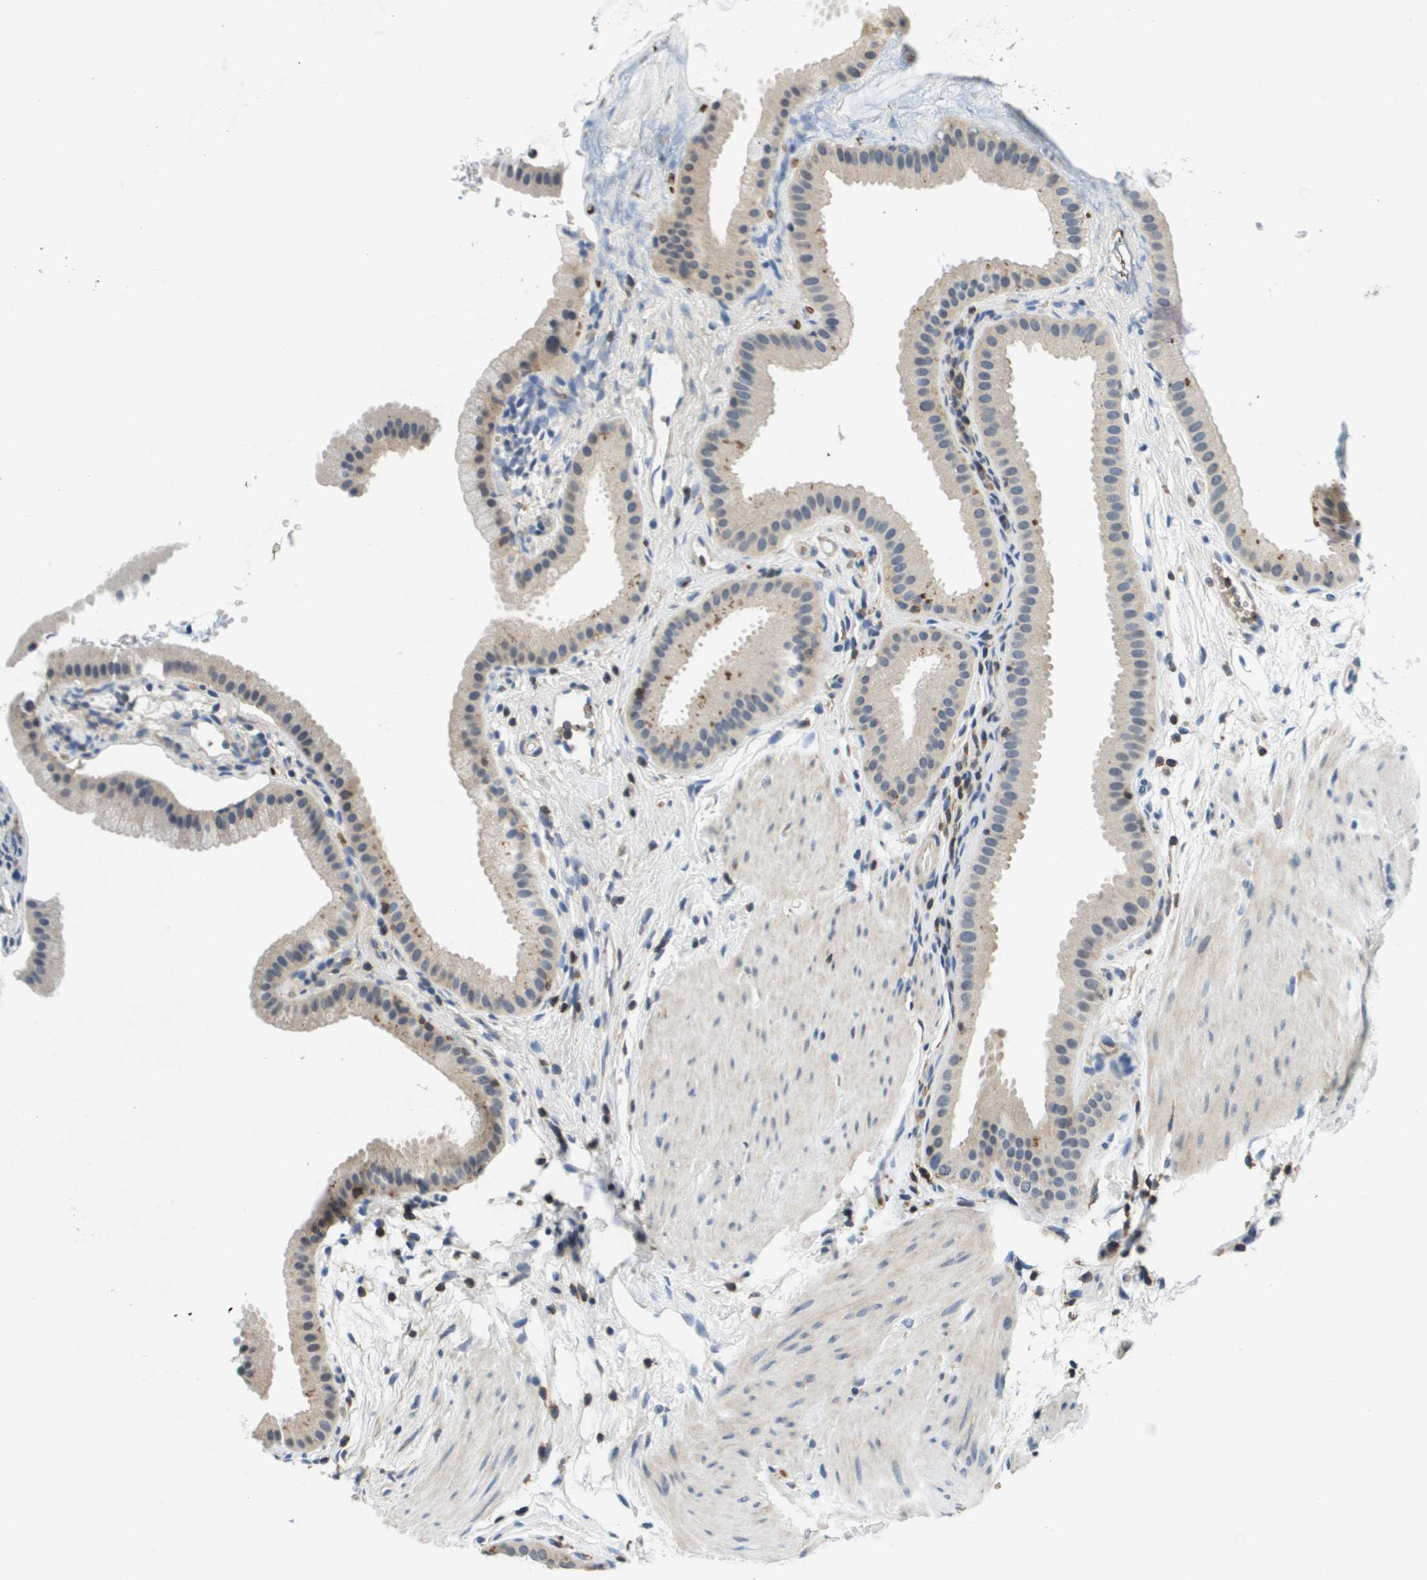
{"staining": {"intensity": "weak", "quantity": "<25%", "location": "cytoplasmic/membranous"}, "tissue": "gallbladder", "cell_type": "Glandular cells", "image_type": "normal", "snomed": [{"axis": "morphology", "description": "Normal tissue, NOS"}, {"axis": "topography", "description": "Gallbladder"}], "caption": "Glandular cells are negative for brown protein staining in unremarkable gallbladder. (Brightfield microscopy of DAB immunohistochemistry (IHC) at high magnification).", "gene": "KCNQ5", "patient": {"sex": "female", "age": 64}}